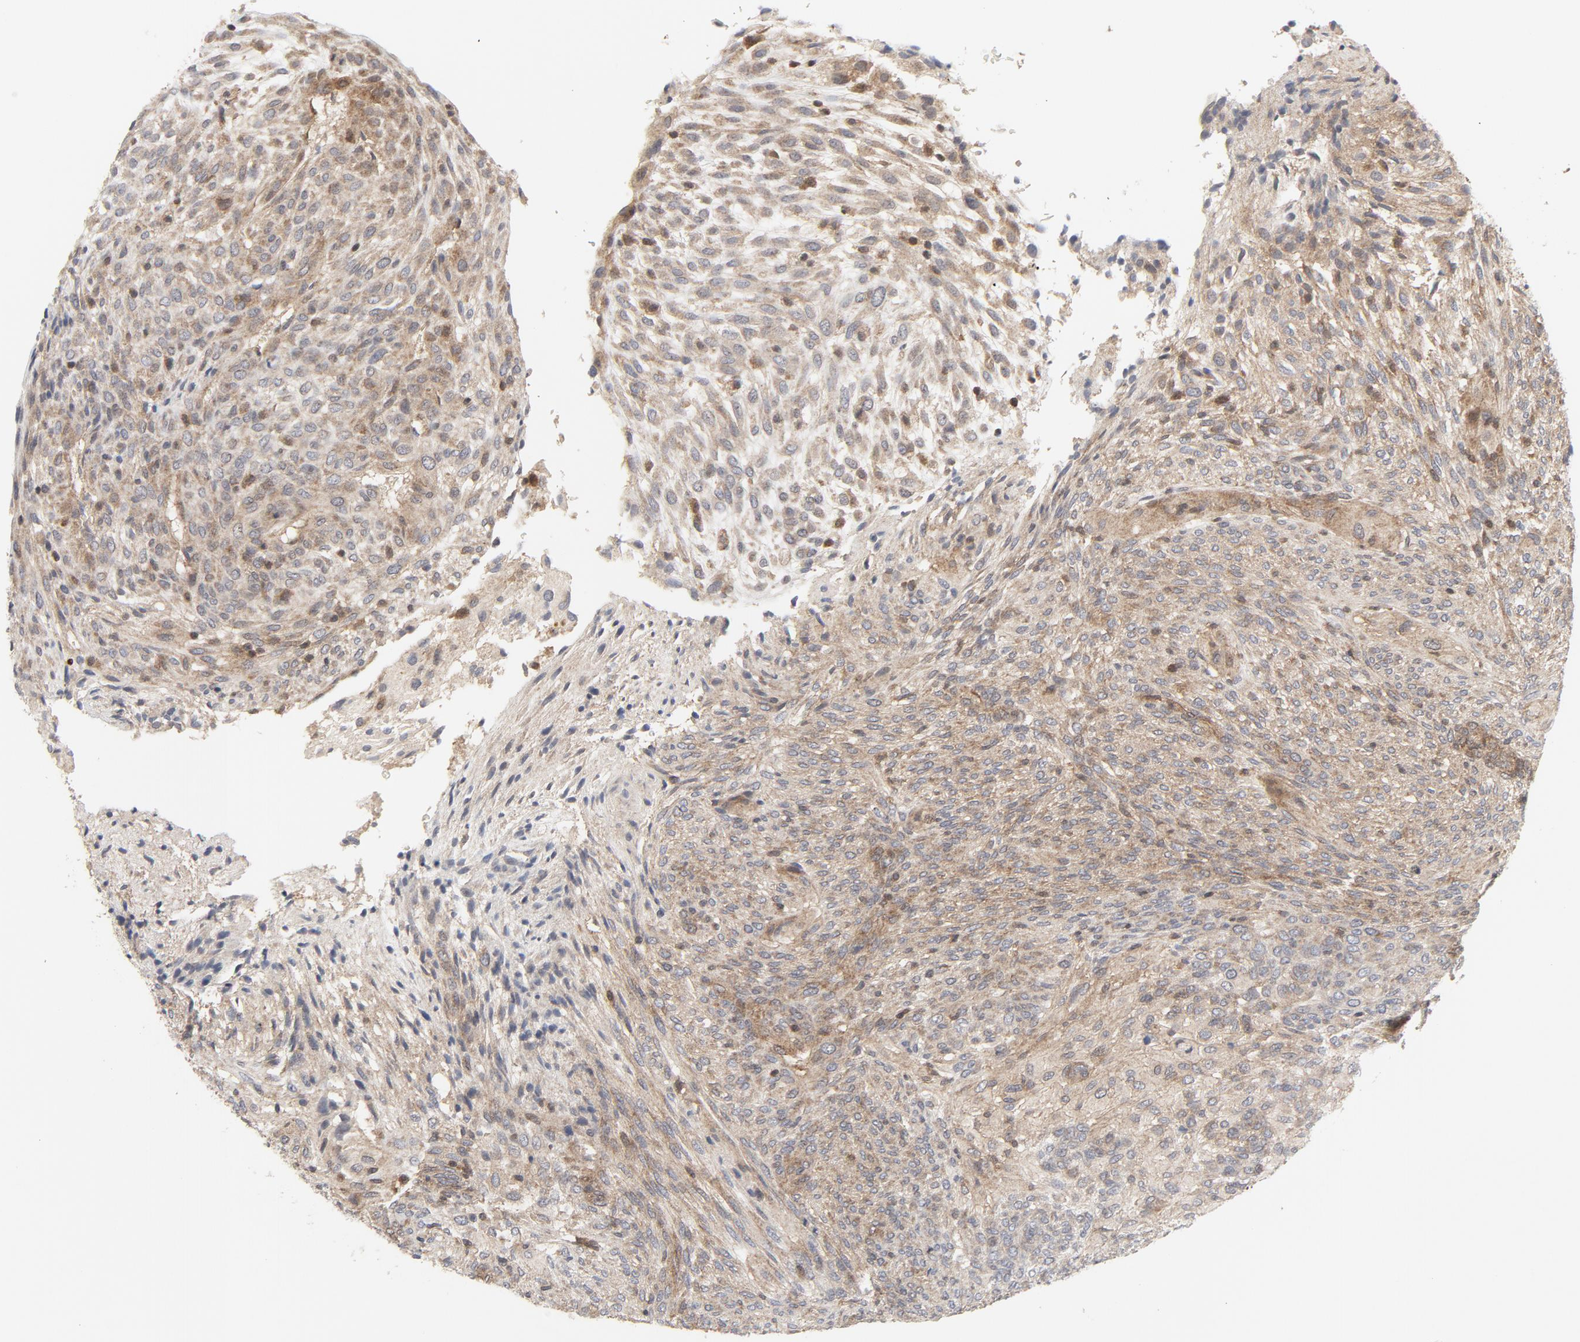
{"staining": {"intensity": "weak", "quantity": ">75%", "location": "cytoplasmic/membranous,nuclear"}, "tissue": "glioma", "cell_type": "Tumor cells", "image_type": "cancer", "snomed": [{"axis": "morphology", "description": "Glioma, malignant, High grade"}, {"axis": "topography", "description": "Cerebral cortex"}], "caption": "A histopathology image of human malignant glioma (high-grade) stained for a protein exhibits weak cytoplasmic/membranous and nuclear brown staining in tumor cells. The protein is shown in brown color, while the nuclei are stained blue.", "gene": "MAP2K7", "patient": {"sex": "female", "age": 55}}